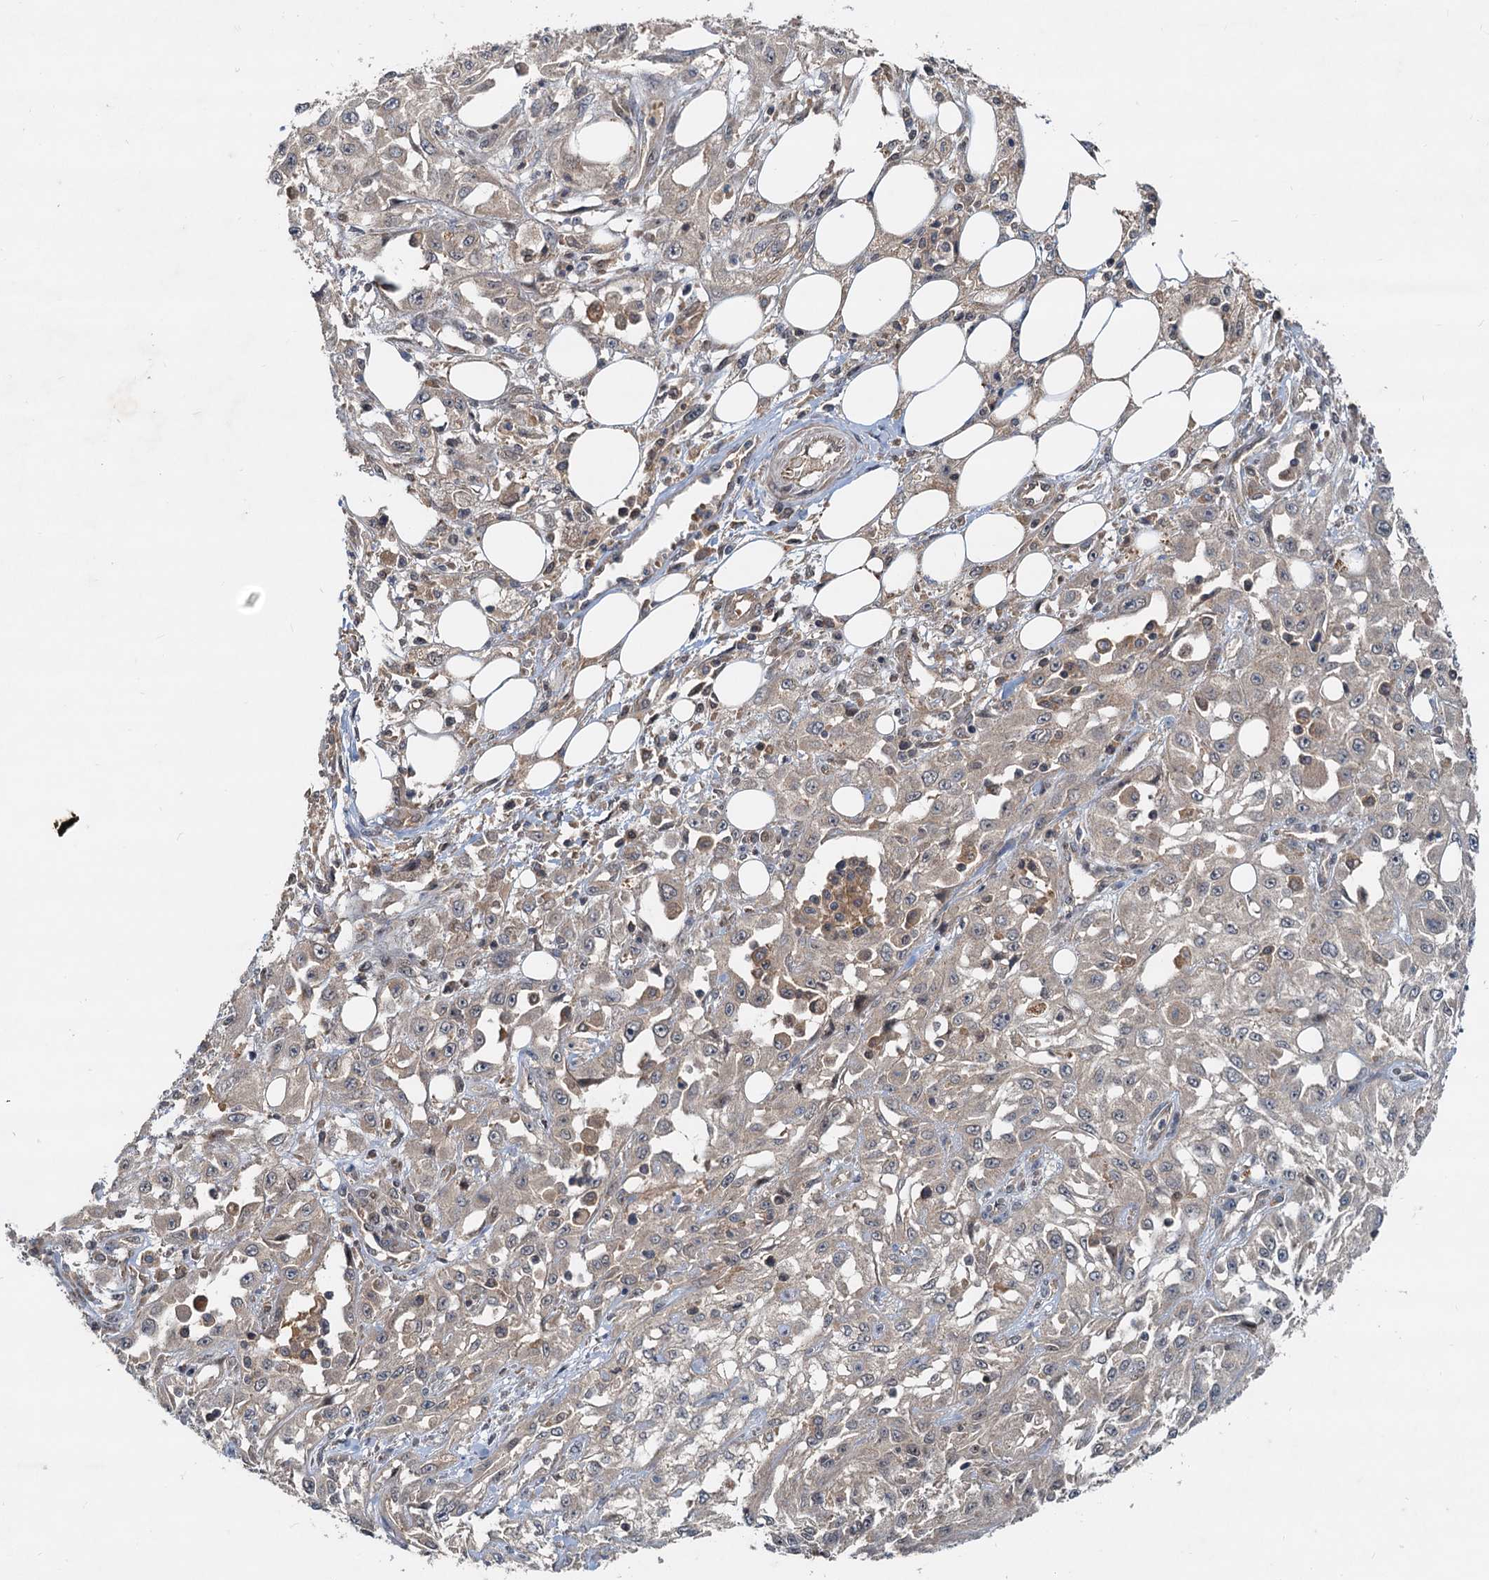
{"staining": {"intensity": "weak", "quantity": ">75%", "location": "cytoplasmic/membranous"}, "tissue": "skin cancer", "cell_type": "Tumor cells", "image_type": "cancer", "snomed": [{"axis": "morphology", "description": "Squamous cell carcinoma, NOS"}, {"axis": "morphology", "description": "Squamous cell carcinoma, metastatic, NOS"}, {"axis": "topography", "description": "Skin"}, {"axis": "topography", "description": "Lymph node"}], "caption": "Skin squamous cell carcinoma was stained to show a protein in brown. There is low levels of weak cytoplasmic/membranous expression in approximately >75% of tumor cells.", "gene": "CEP68", "patient": {"sex": "male", "age": 75}}